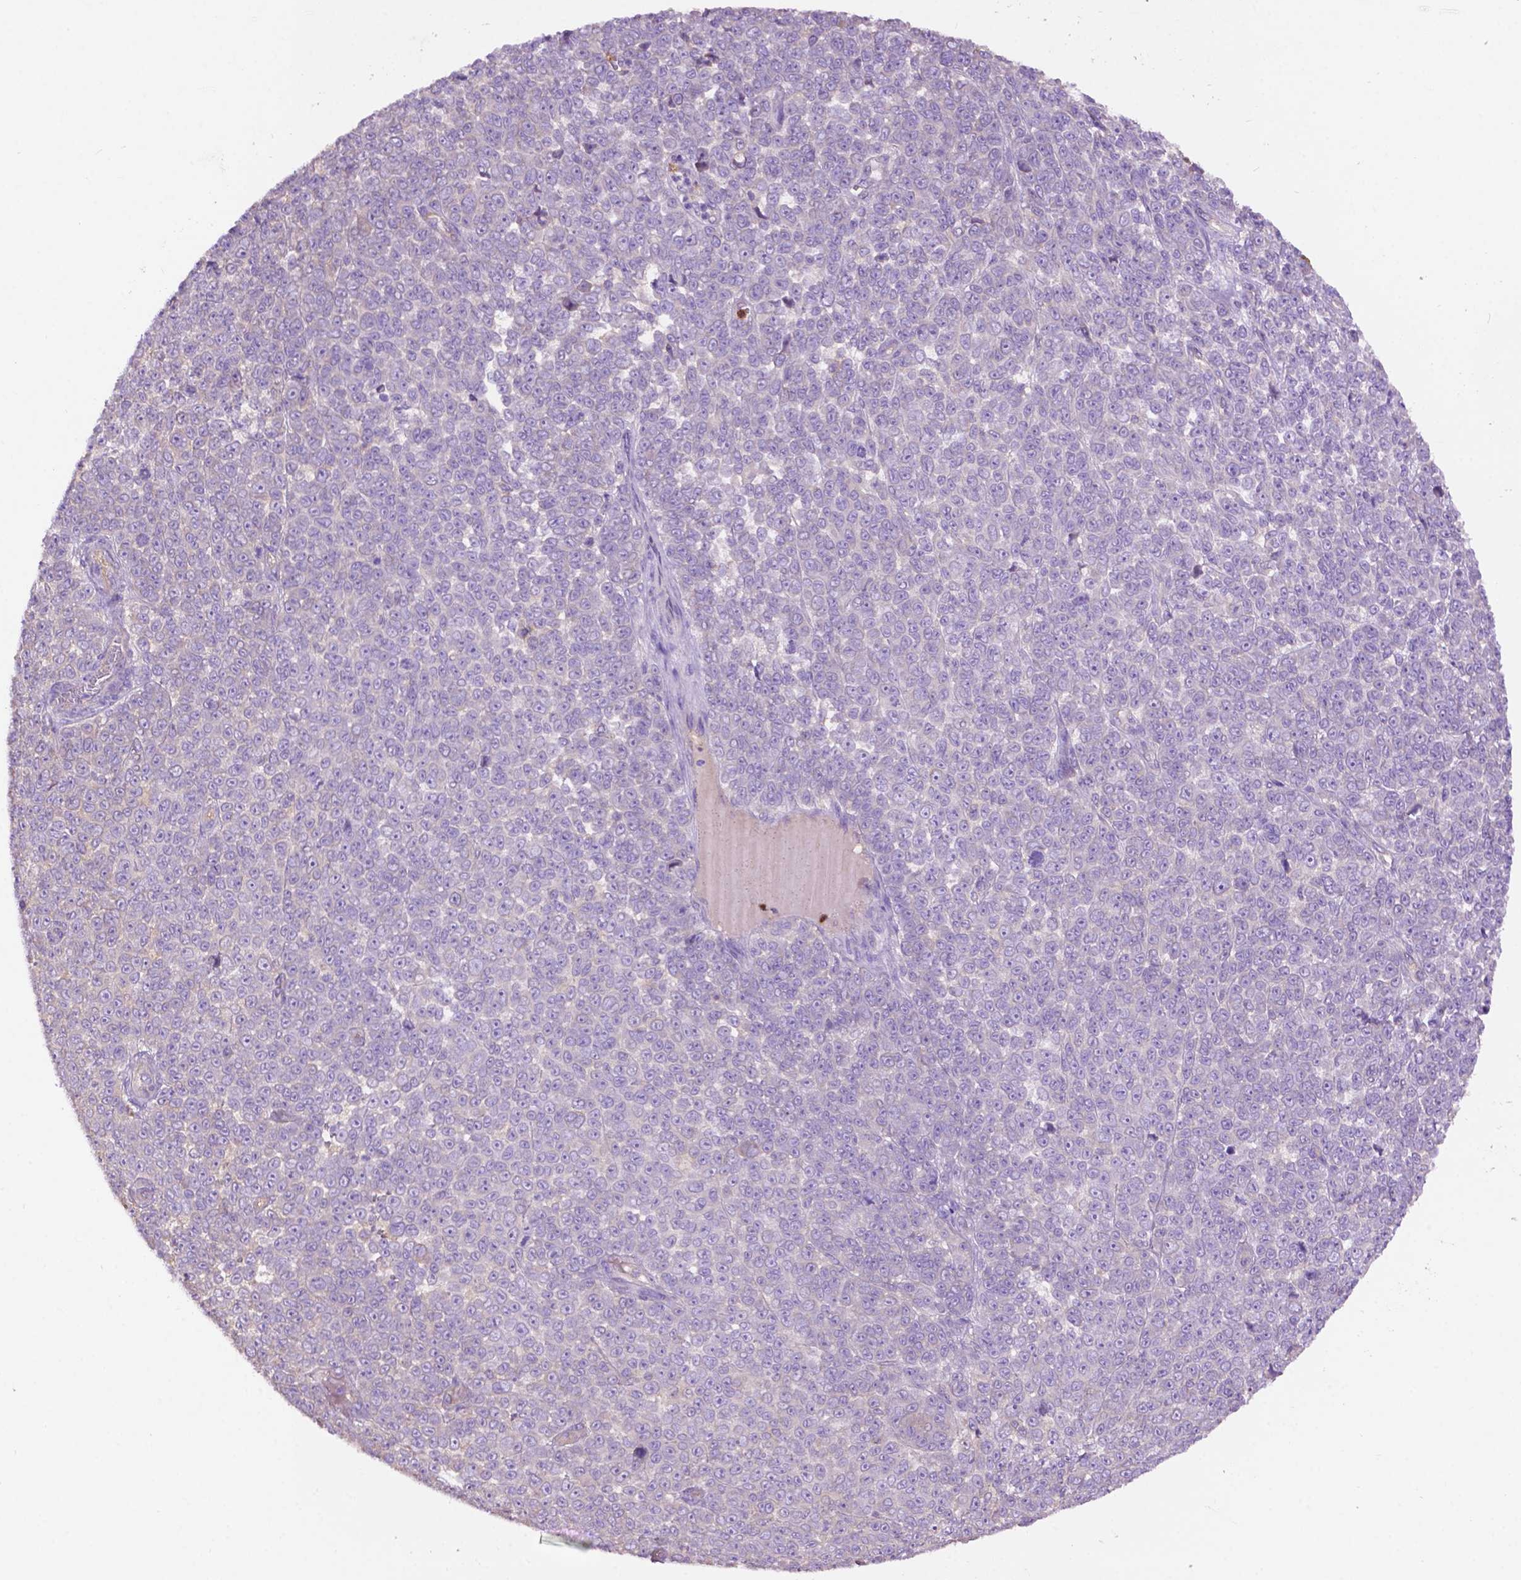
{"staining": {"intensity": "negative", "quantity": "none", "location": "none"}, "tissue": "melanoma", "cell_type": "Tumor cells", "image_type": "cancer", "snomed": [{"axis": "morphology", "description": "Malignant melanoma, NOS"}, {"axis": "topography", "description": "Skin"}], "caption": "Immunohistochemical staining of human malignant melanoma shows no significant staining in tumor cells.", "gene": "GDPD5", "patient": {"sex": "female", "age": 95}}